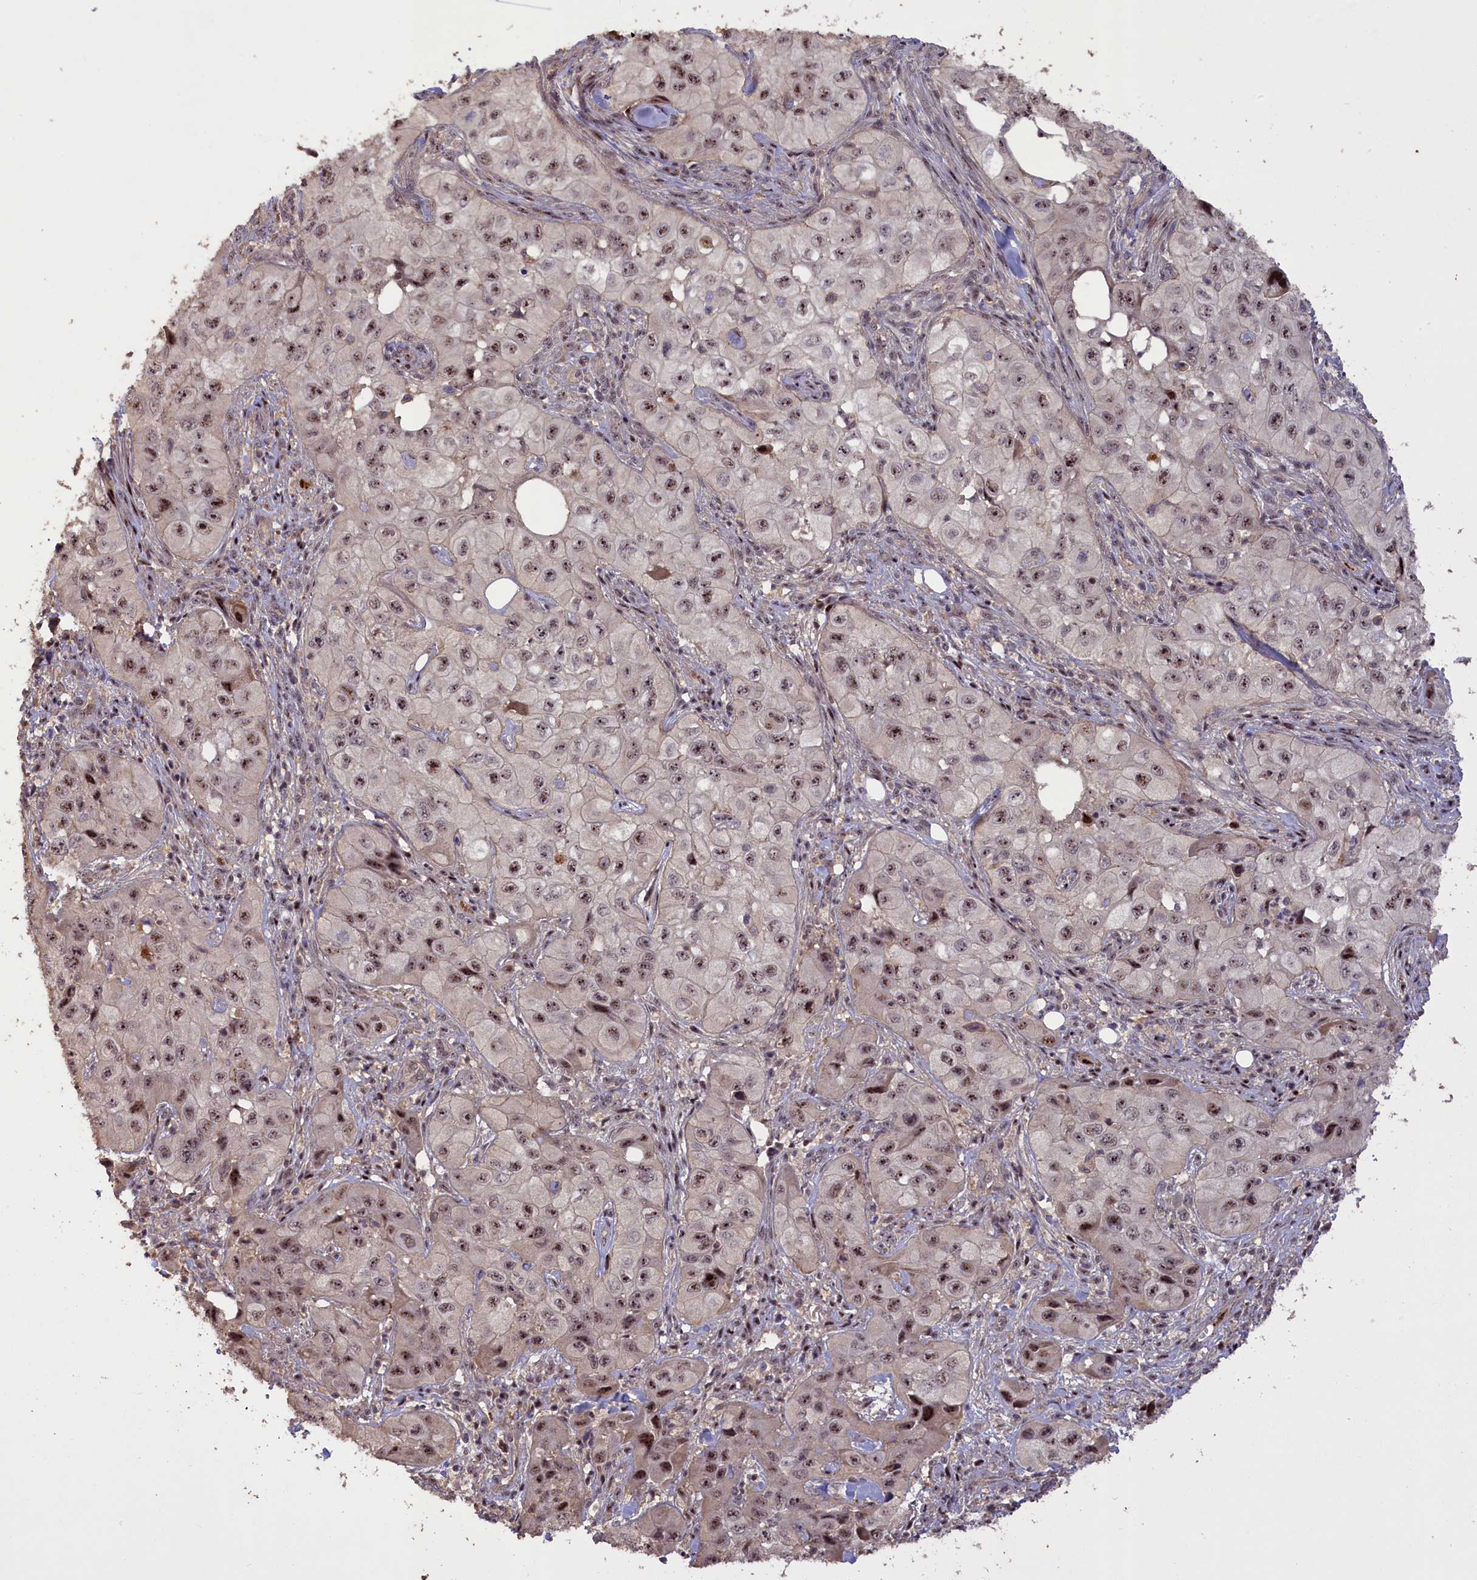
{"staining": {"intensity": "moderate", "quantity": ">75%", "location": "nuclear"}, "tissue": "skin cancer", "cell_type": "Tumor cells", "image_type": "cancer", "snomed": [{"axis": "morphology", "description": "Squamous cell carcinoma, NOS"}, {"axis": "topography", "description": "Skin"}, {"axis": "topography", "description": "Subcutis"}], "caption": "Immunohistochemistry (IHC) of skin cancer (squamous cell carcinoma) reveals medium levels of moderate nuclear positivity in about >75% of tumor cells.", "gene": "FUZ", "patient": {"sex": "male", "age": 73}}